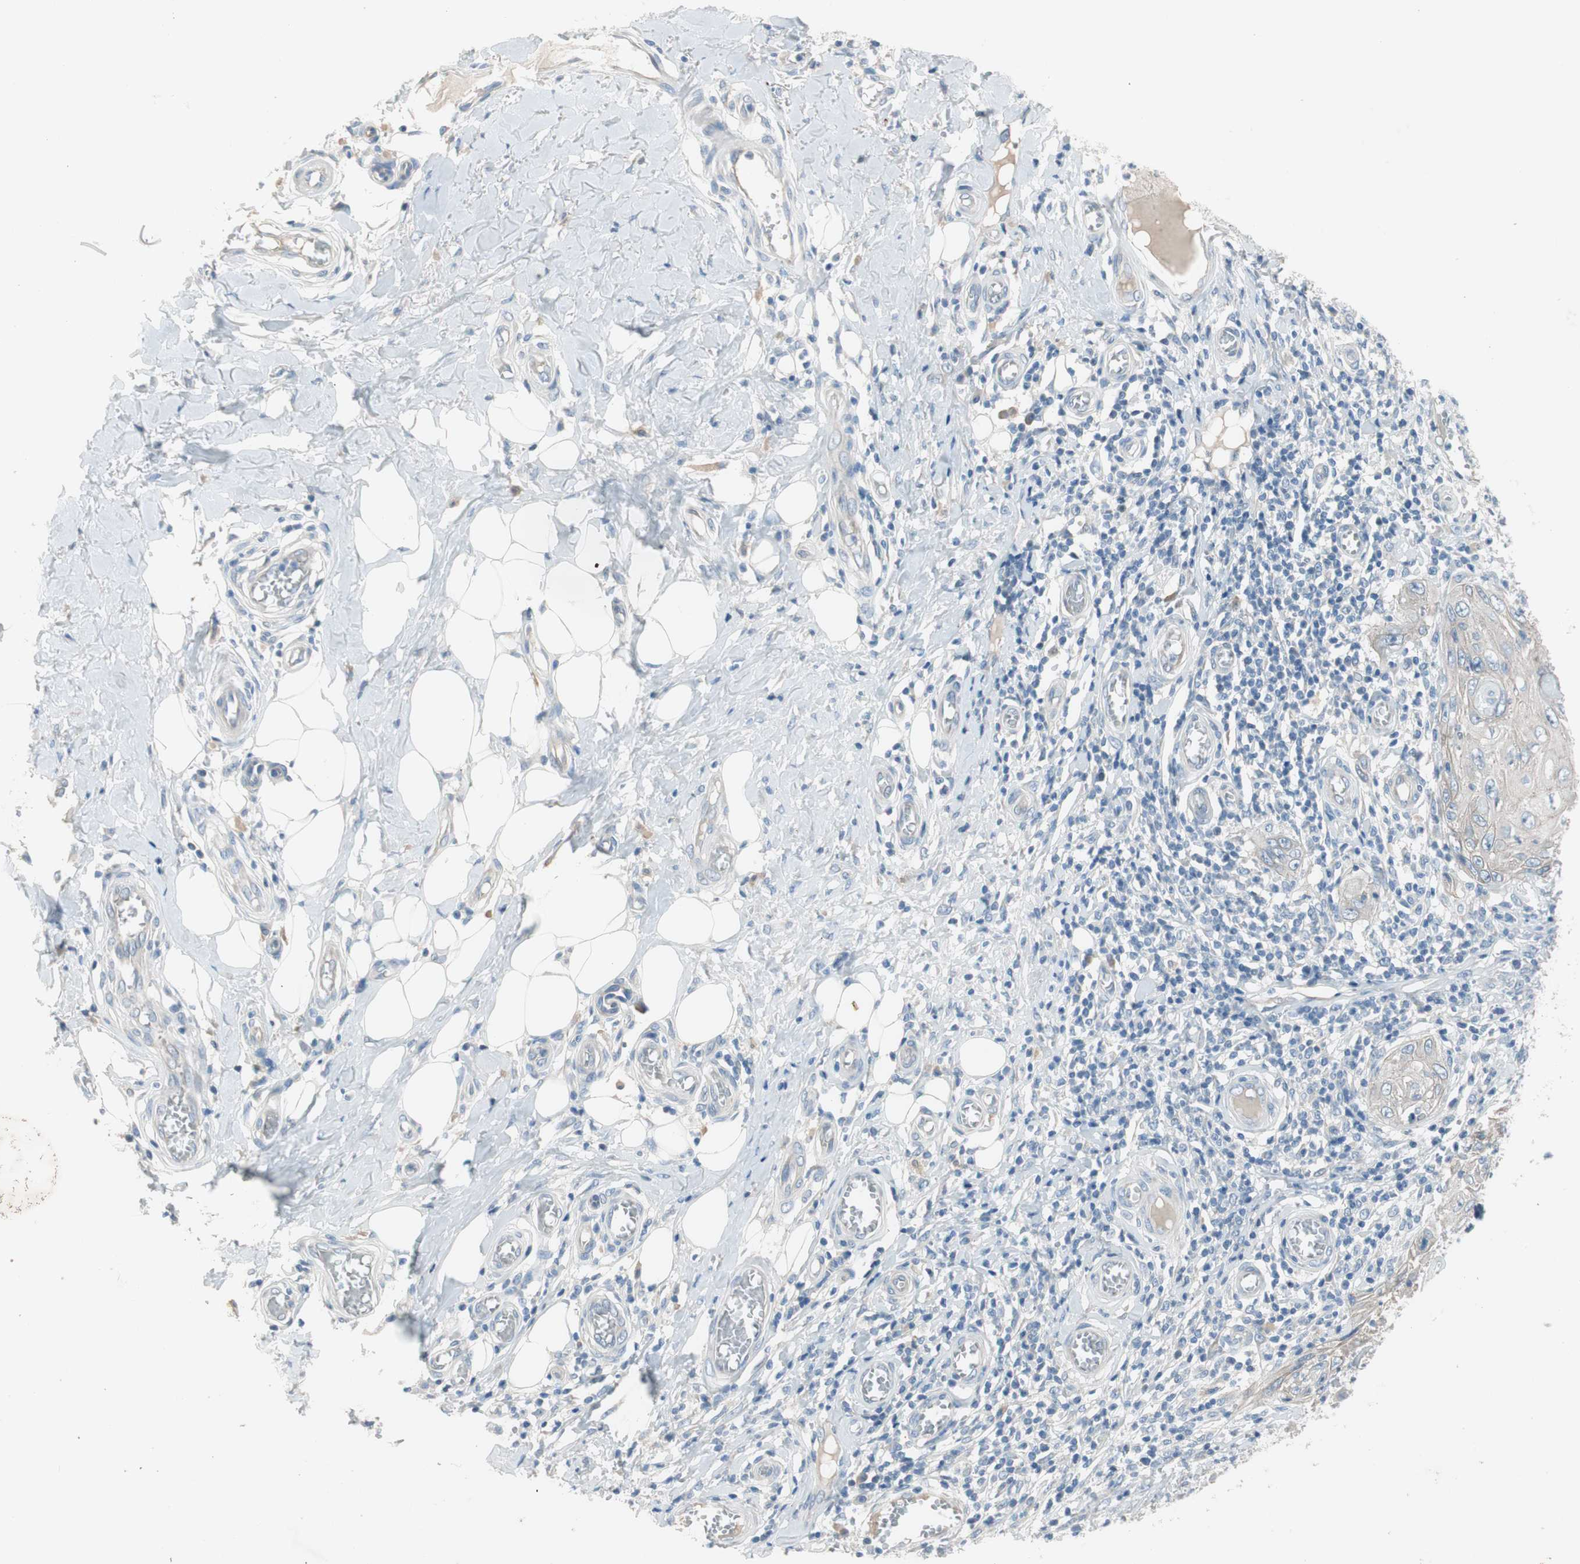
{"staining": {"intensity": "weak", "quantity": "25%-75%", "location": "cytoplasmic/membranous"}, "tissue": "skin cancer", "cell_type": "Tumor cells", "image_type": "cancer", "snomed": [{"axis": "morphology", "description": "Squamous cell carcinoma, NOS"}, {"axis": "topography", "description": "Skin"}], "caption": "Skin cancer stained with immunohistochemistry displays weak cytoplasmic/membranous positivity in approximately 25%-75% of tumor cells.", "gene": "PRRG4", "patient": {"sex": "female", "age": 73}}